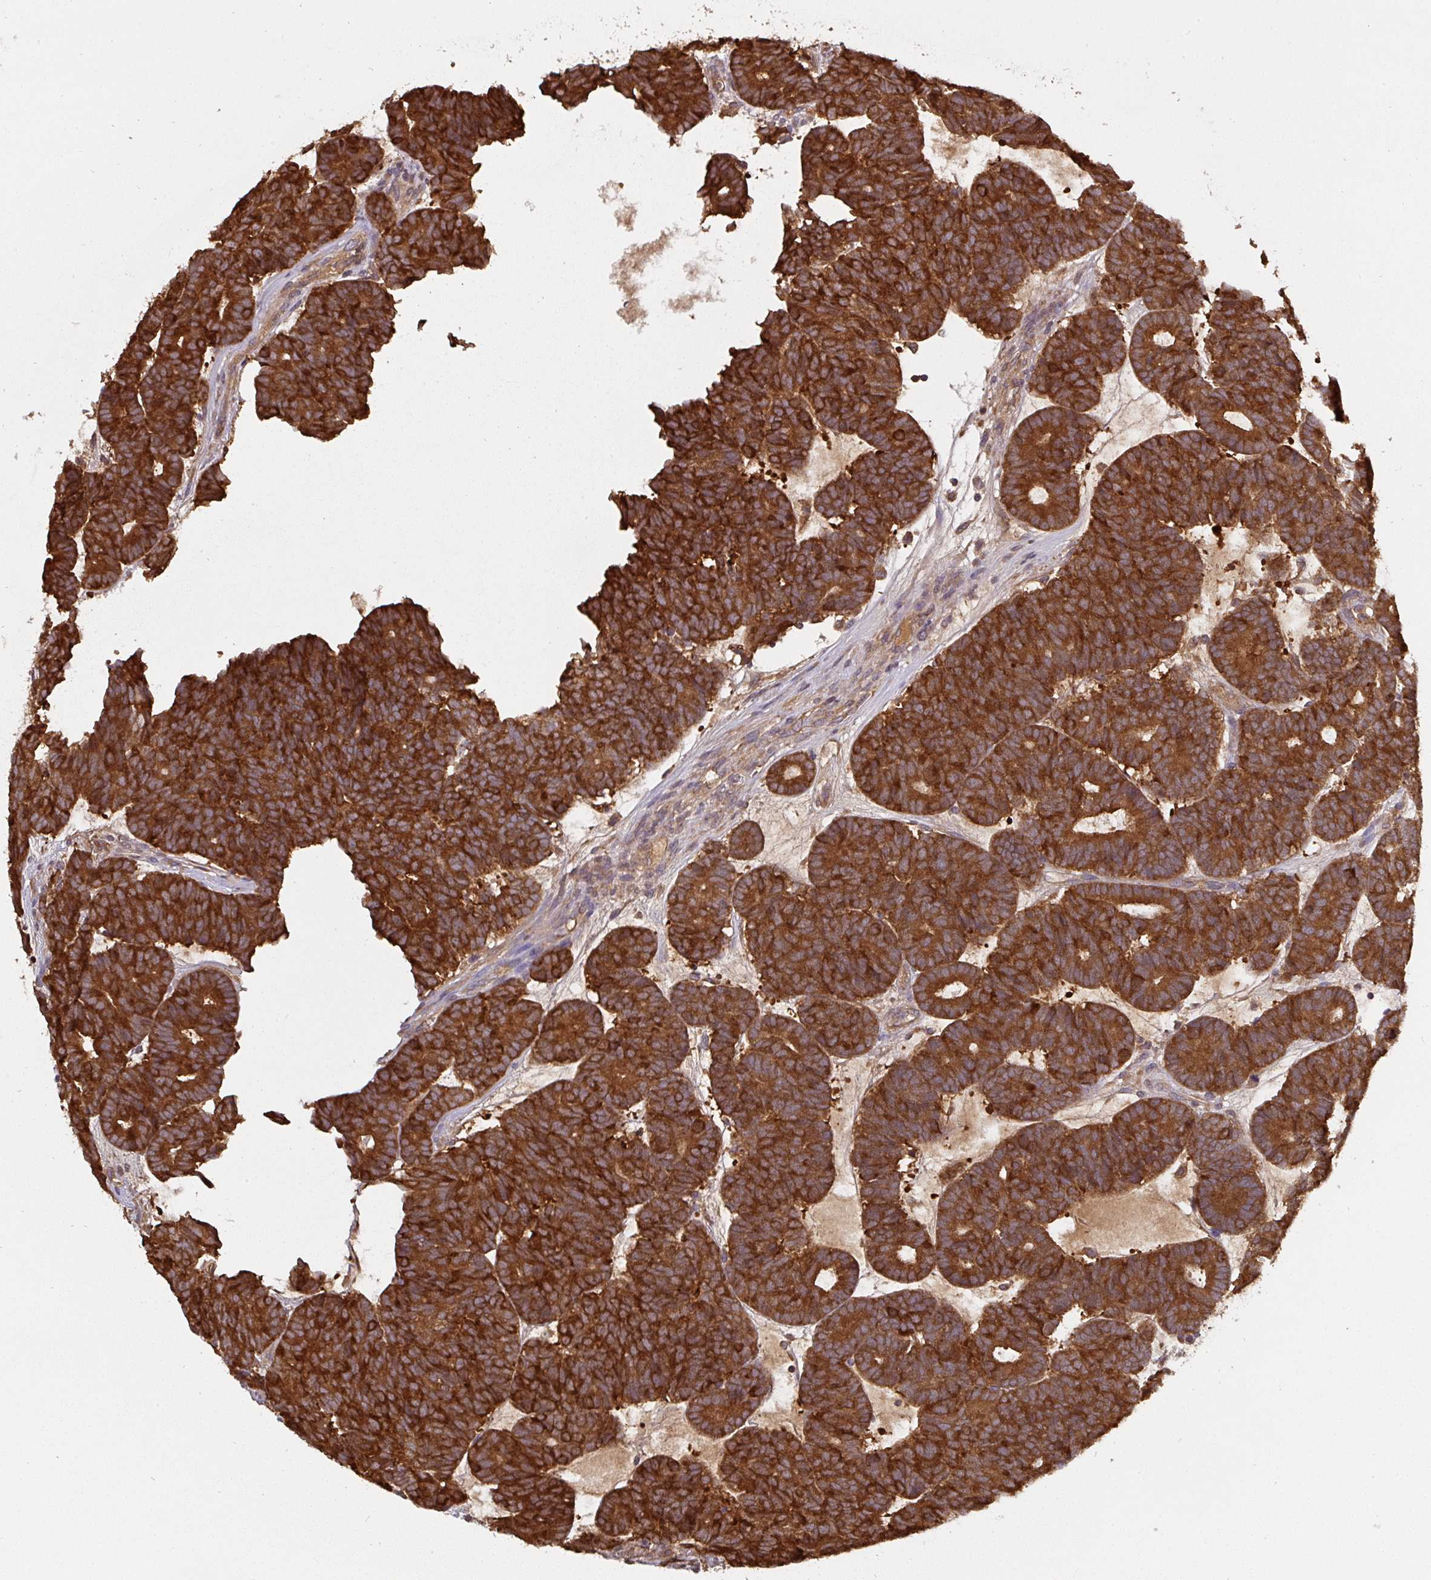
{"staining": {"intensity": "strong", "quantity": ">75%", "location": "cytoplasmic/membranous"}, "tissue": "head and neck cancer", "cell_type": "Tumor cells", "image_type": "cancer", "snomed": [{"axis": "morphology", "description": "Adenocarcinoma, NOS"}, {"axis": "topography", "description": "Head-Neck"}], "caption": "Adenocarcinoma (head and neck) tissue shows strong cytoplasmic/membranous staining in approximately >75% of tumor cells", "gene": "ST13", "patient": {"sex": "female", "age": 81}}